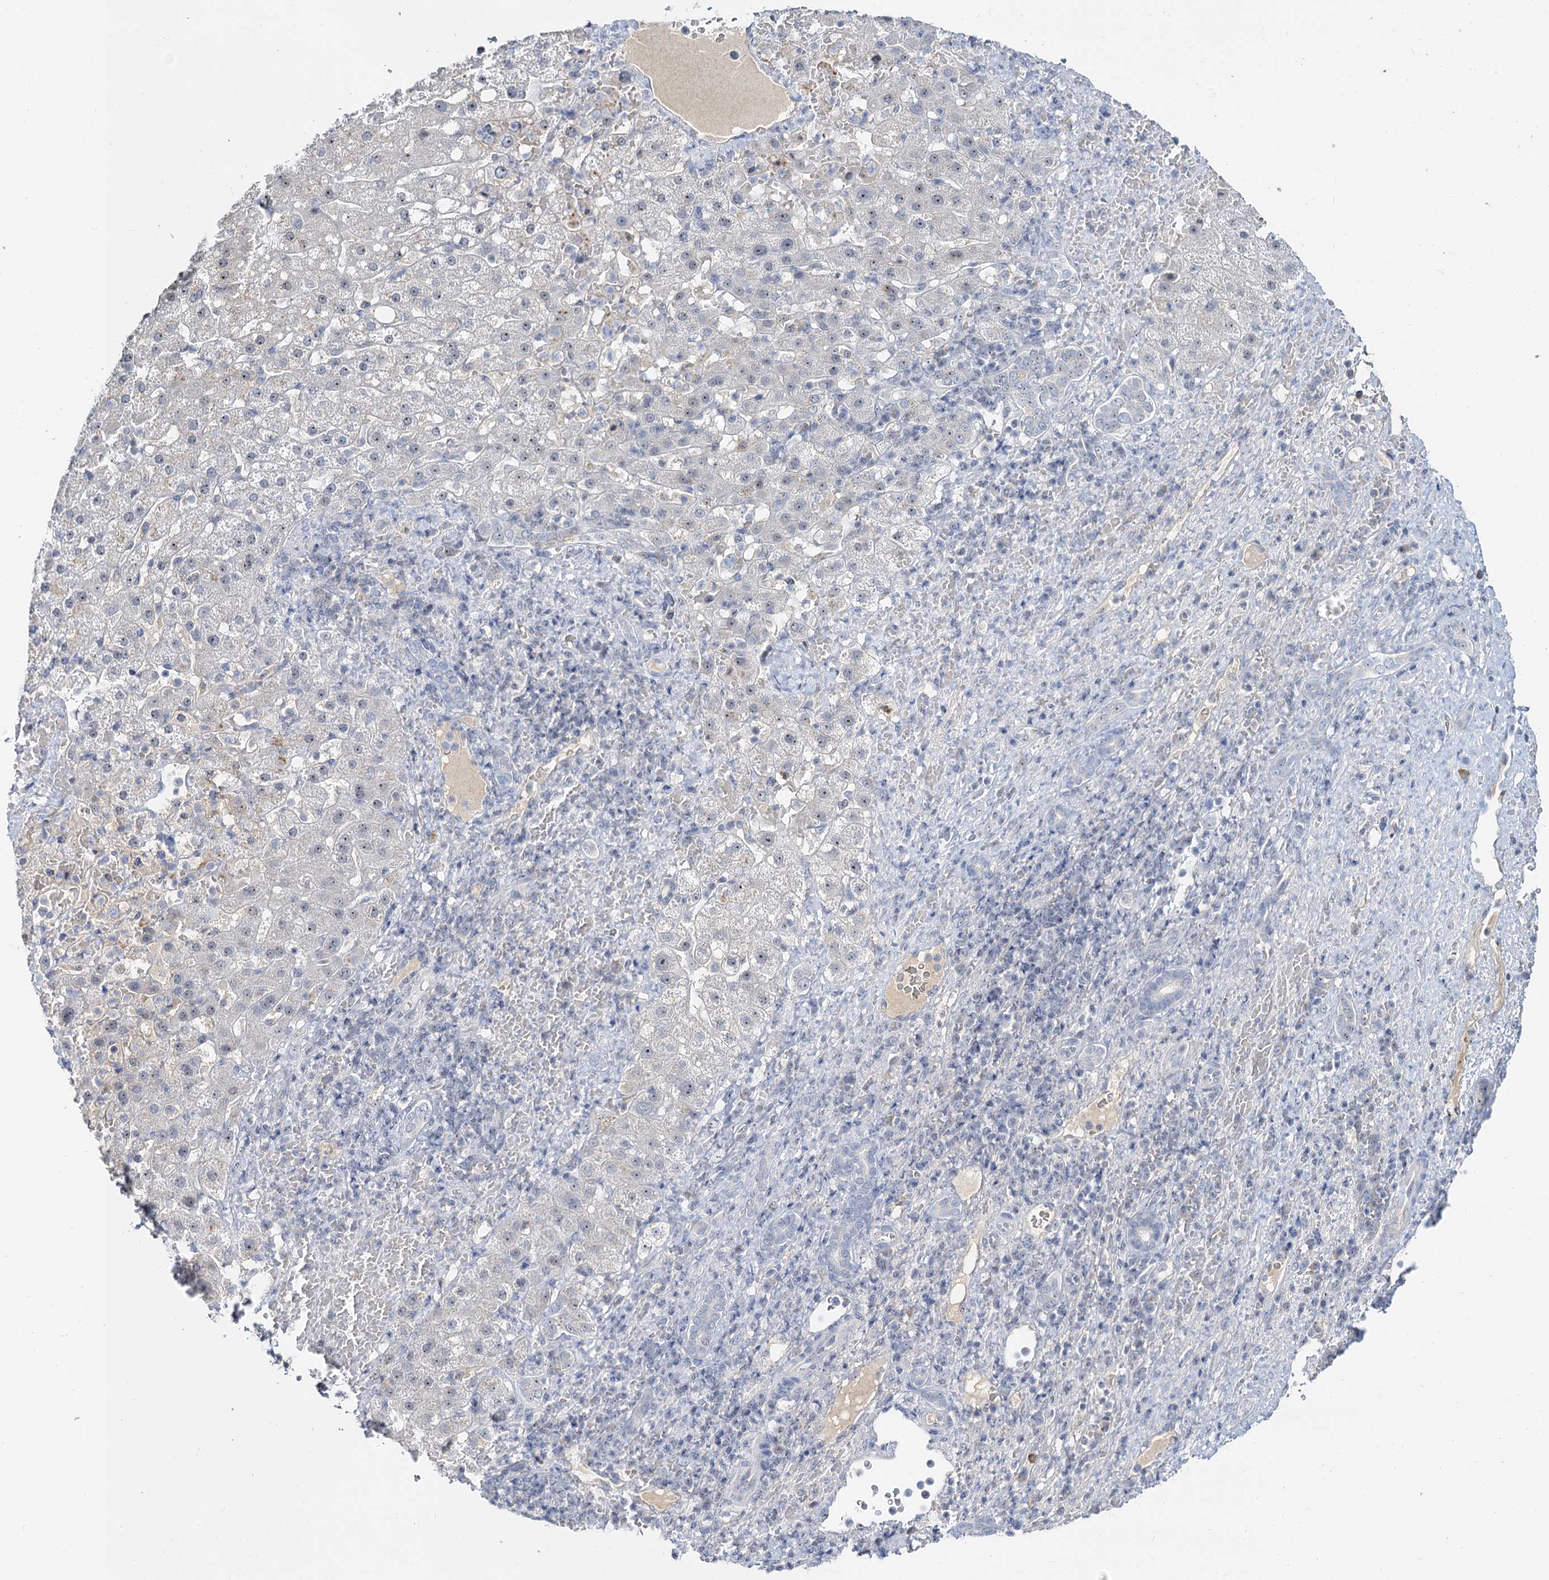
{"staining": {"intensity": "weak", "quantity": "<25%", "location": "nuclear"}, "tissue": "liver cancer", "cell_type": "Tumor cells", "image_type": "cancer", "snomed": [{"axis": "morphology", "description": "Normal tissue, NOS"}, {"axis": "morphology", "description": "Carcinoma, Hepatocellular, NOS"}, {"axis": "topography", "description": "Liver"}], "caption": "Tumor cells show no significant protein staining in liver cancer.", "gene": "NOP2", "patient": {"sex": "male", "age": 57}}